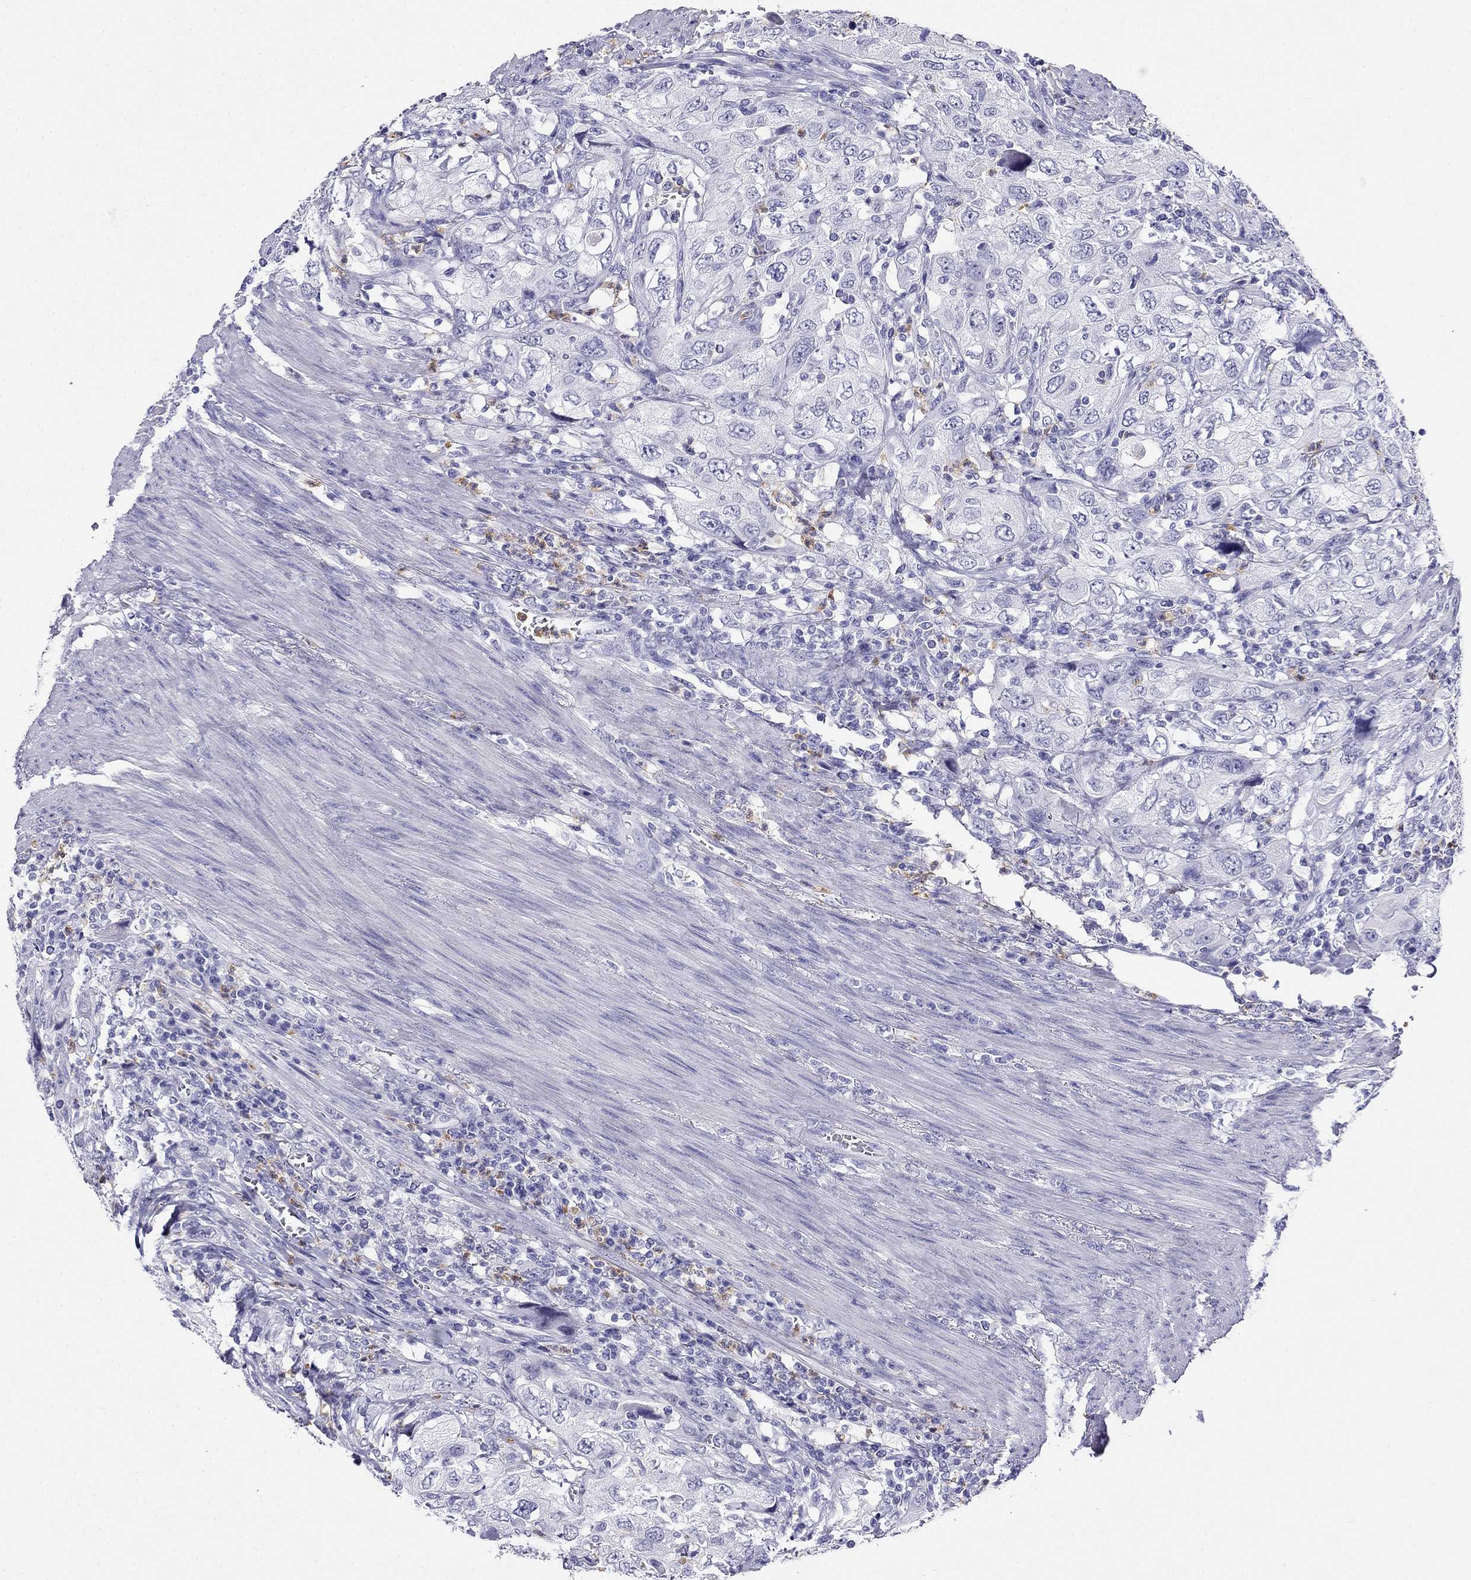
{"staining": {"intensity": "negative", "quantity": "none", "location": "none"}, "tissue": "urothelial cancer", "cell_type": "Tumor cells", "image_type": "cancer", "snomed": [{"axis": "morphology", "description": "Urothelial carcinoma, High grade"}, {"axis": "topography", "description": "Urinary bladder"}], "caption": "Immunohistochemistry (IHC) image of neoplastic tissue: human urothelial cancer stained with DAB (3,3'-diaminobenzidine) shows no significant protein positivity in tumor cells.", "gene": "PPP1R36", "patient": {"sex": "male", "age": 76}}